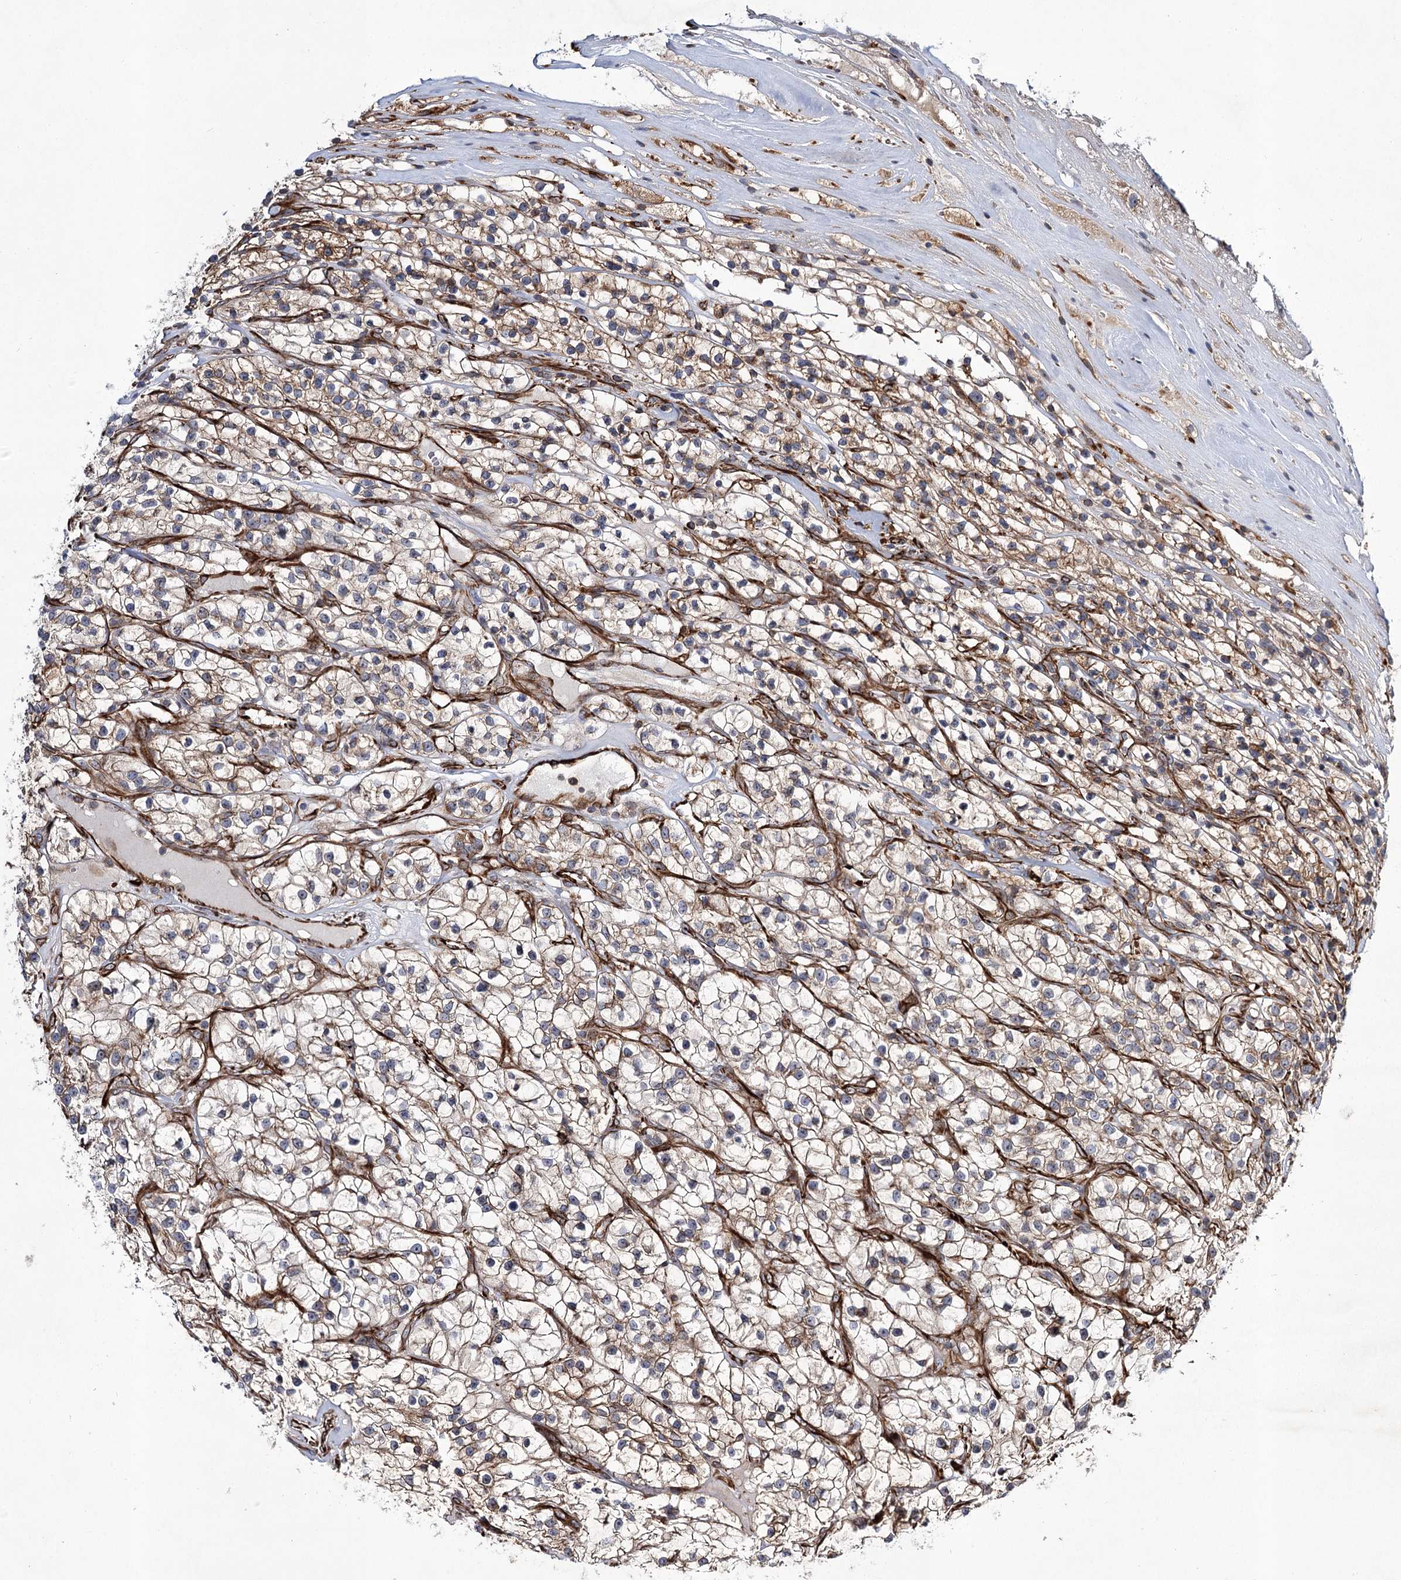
{"staining": {"intensity": "weak", "quantity": "25%-75%", "location": "cytoplasmic/membranous"}, "tissue": "renal cancer", "cell_type": "Tumor cells", "image_type": "cancer", "snomed": [{"axis": "morphology", "description": "Adenocarcinoma, NOS"}, {"axis": "topography", "description": "Kidney"}], "caption": "Renal cancer stained with immunohistochemistry displays weak cytoplasmic/membranous staining in approximately 25%-75% of tumor cells.", "gene": "DPEP2", "patient": {"sex": "female", "age": 57}}